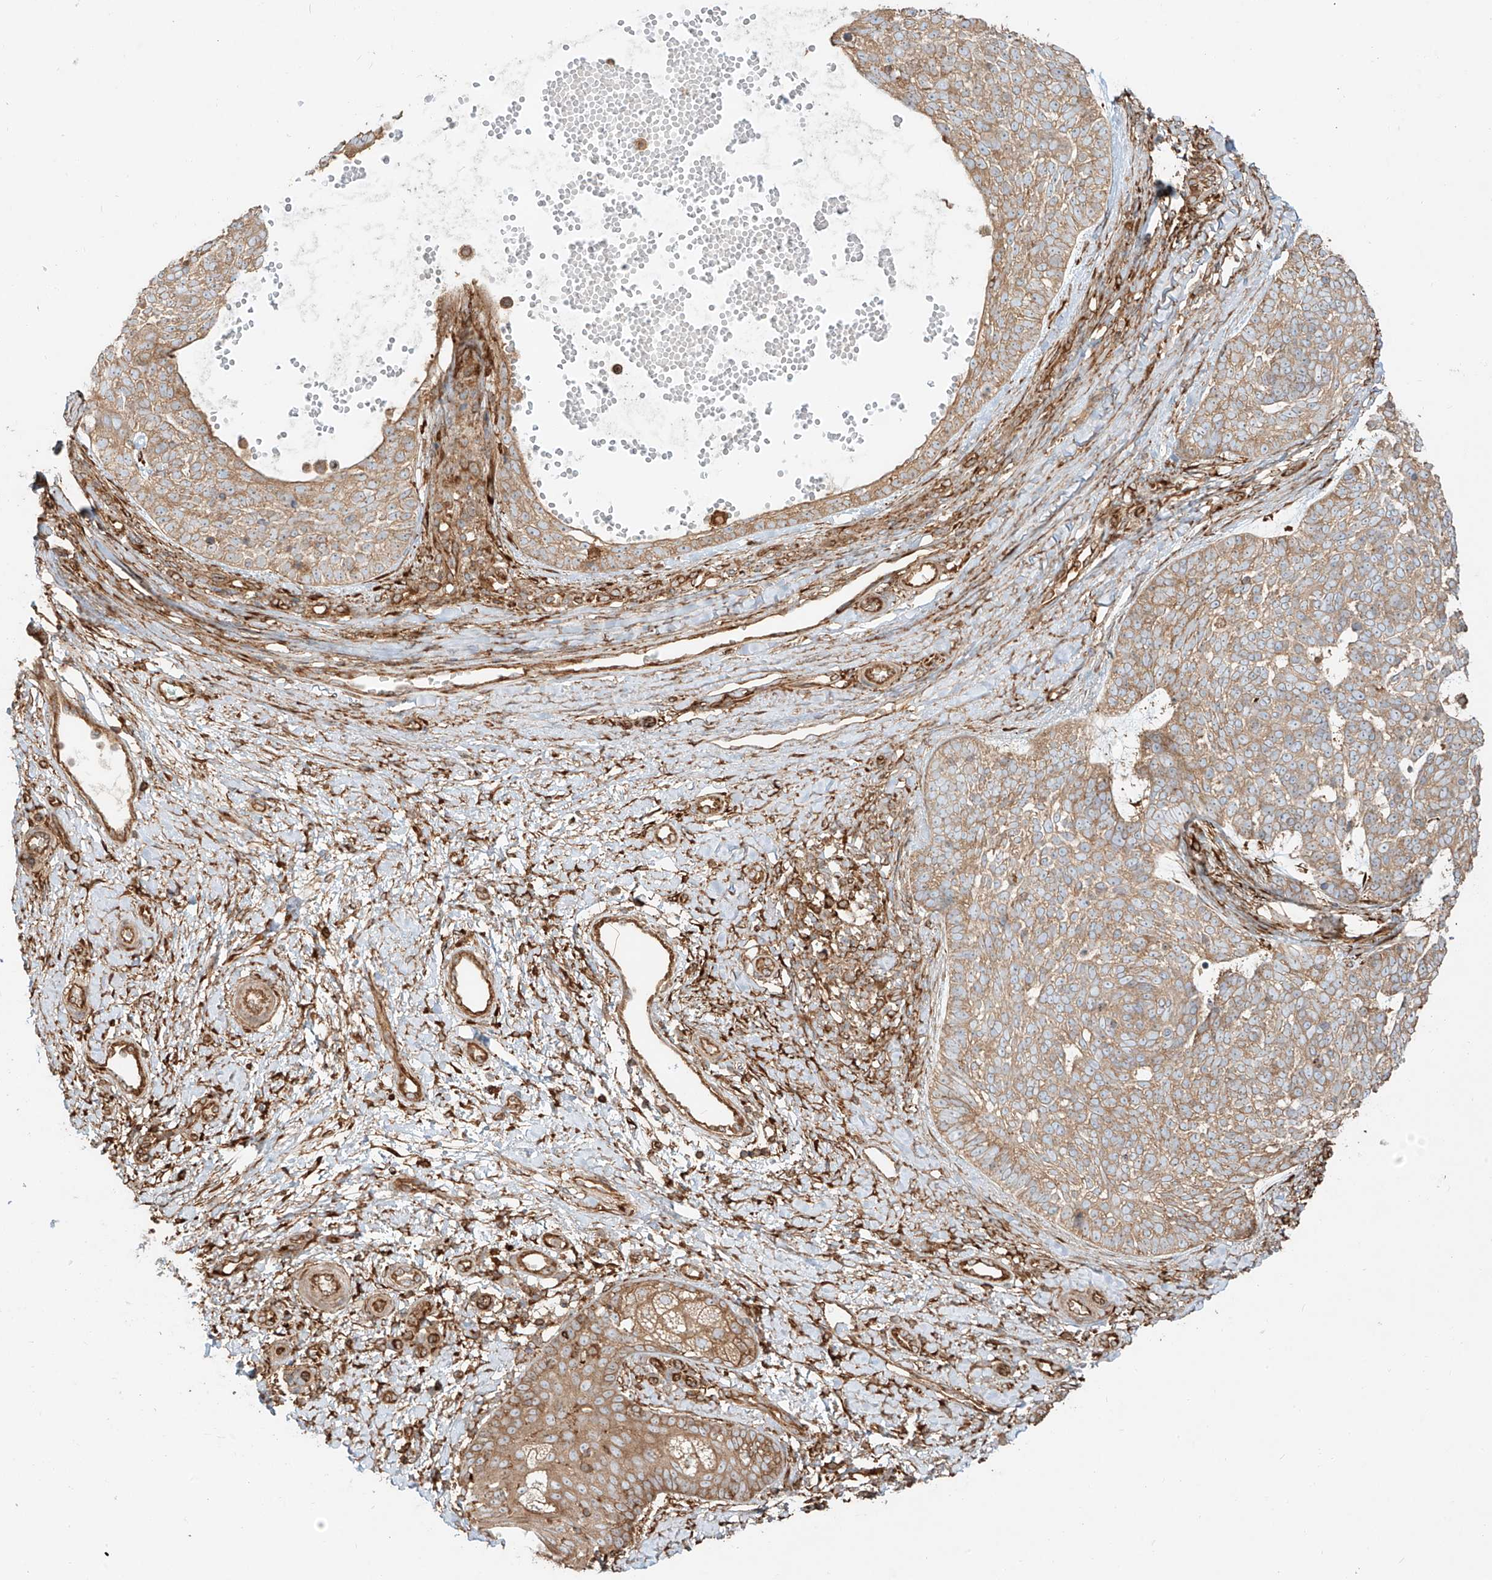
{"staining": {"intensity": "moderate", "quantity": ">75%", "location": "cytoplasmic/membranous"}, "tissue": "skin cancer", "cell_type": "Tumor cells", "image_type": "cancer", "snomed": [{"axis": "morphology", "description": "Basal cell carcinoma"}, {"axis": "topography", "description": "Skin"}], "caption": "Skin basal cell carcinoma was stained to show a protein in brown. There is medium levels of moderate cytoplasmic/membranous staining in about >75% of tumor cells.", "gene": "SNX9", "patient": {"sex": "female", "age": 81}}